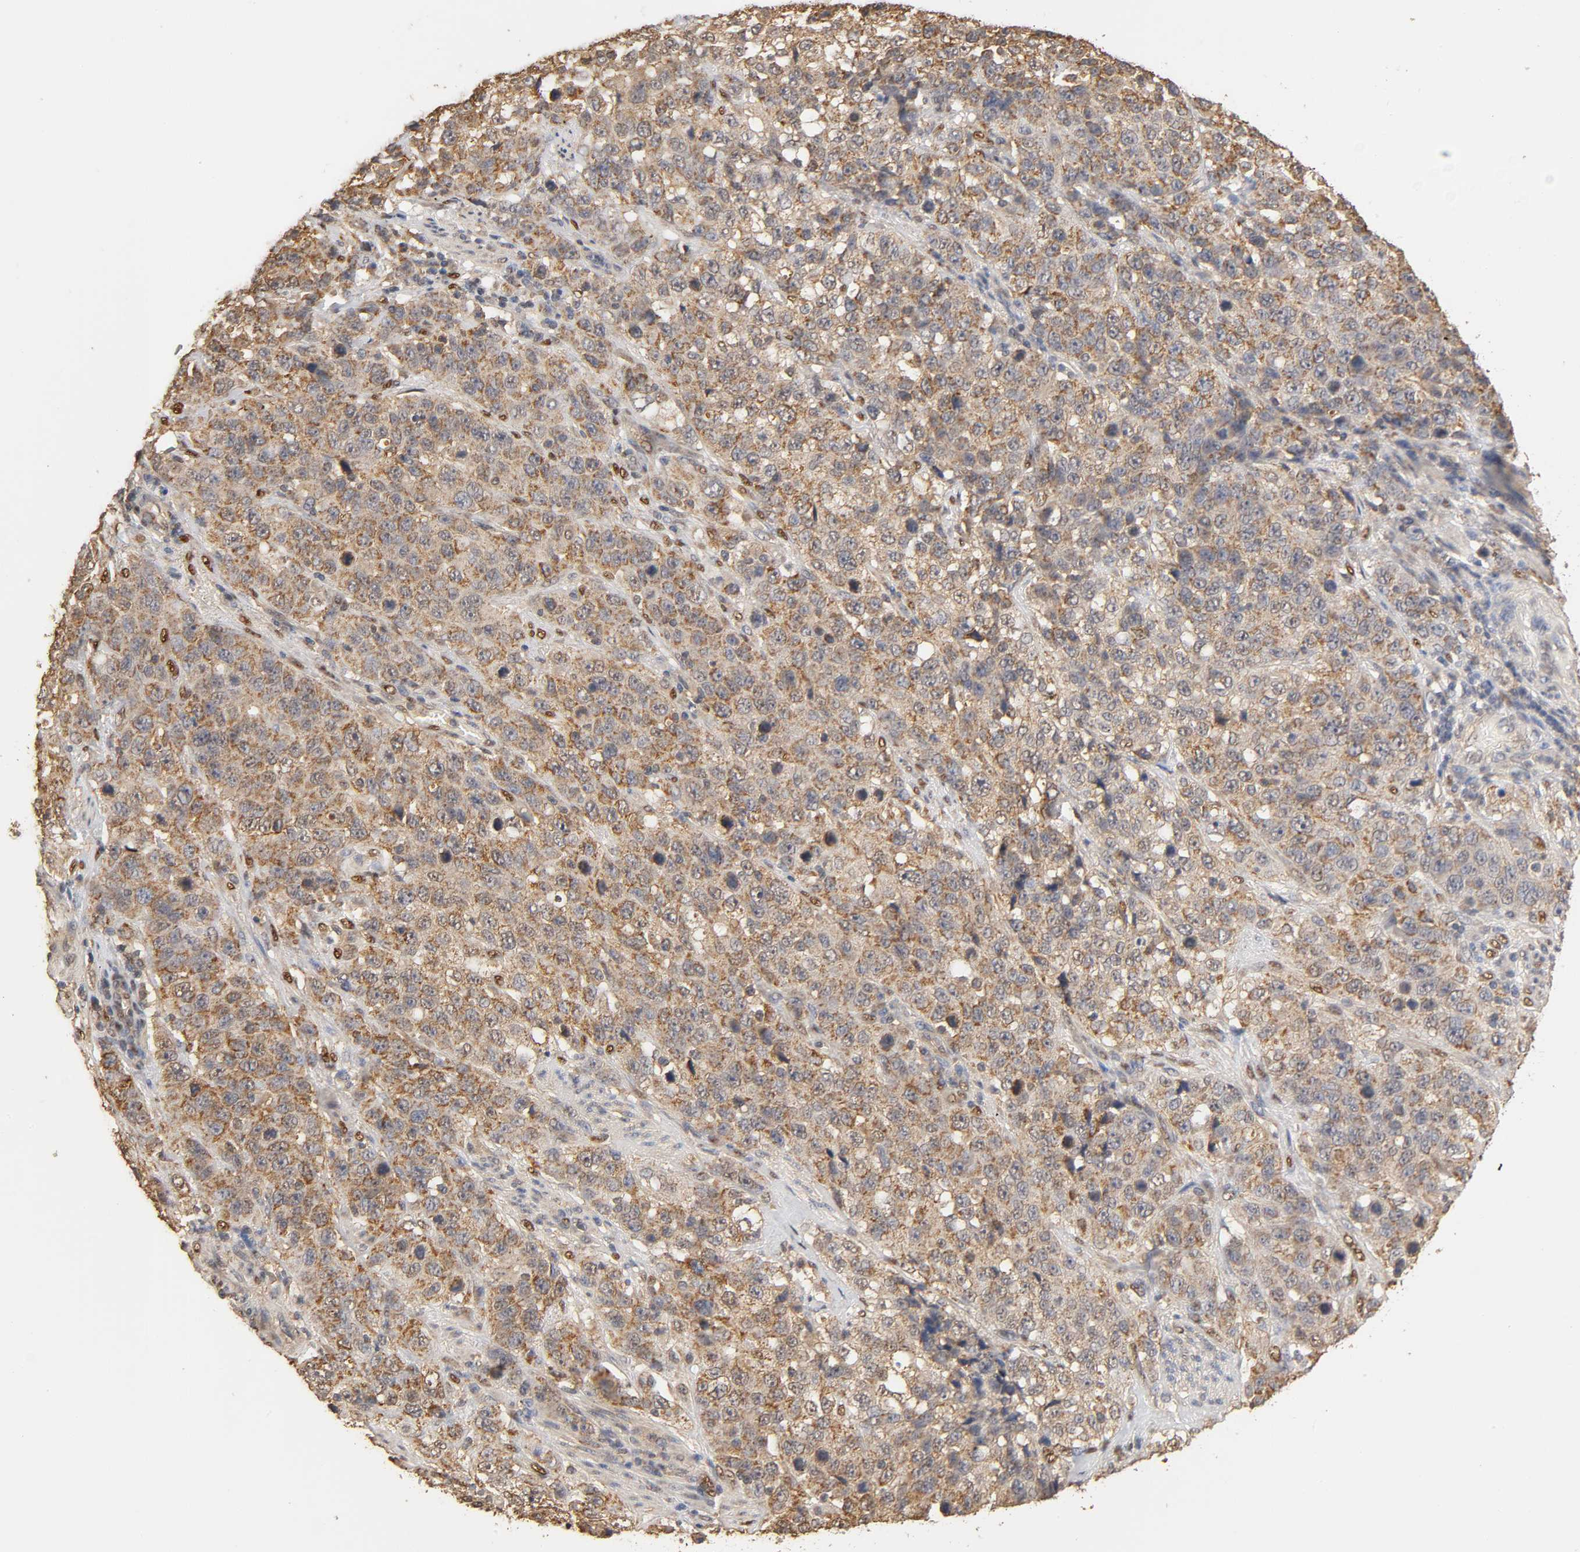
{"staining": {"intensity": "strong", "quantity": ">75%", "location": "cytoplasmic/membranous"}, "tissue": "stomach cancer", "cell_type": "Tumor cells", "image_type": "cancer", "snomed": [{"axis": "morphology", "description": "Normal tissue, NOS"}, {"axis": "morphology", "description": "Adenocarcinoma, NOS"}, {"axis": "topography", "description": "Stomach"}], "caption": "Stomach cancer stained with a protein marker demonstrates strong staining in tumor cells.", "gene": "PKN1", "patient": {"sex": "male", "age": 48}}